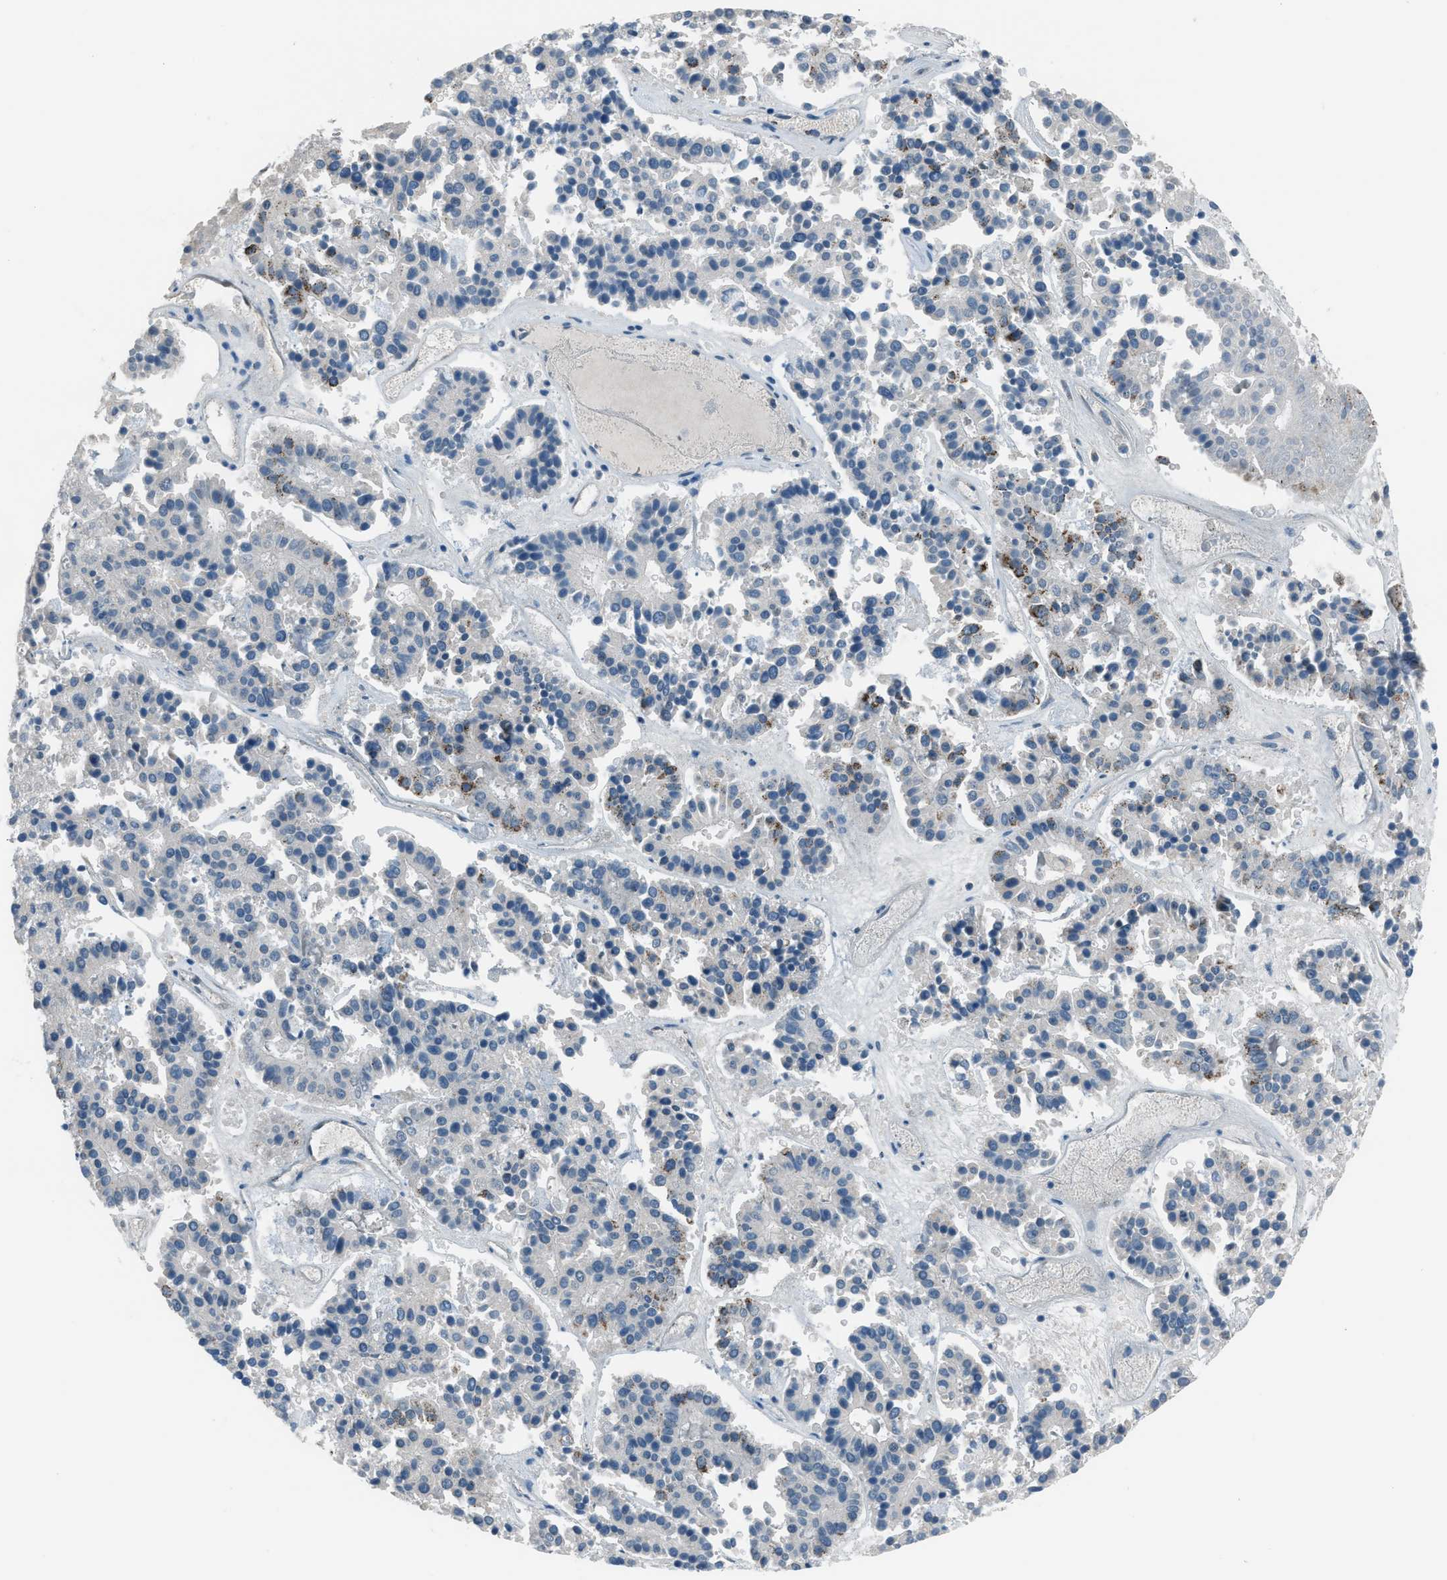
{"staining": {"intensity": "moderate", "quantity": "<25%", "location": "cytoplasmic/membranous"}, "tissue": "pancreatic cancer", "cell_type": "Tumor cells", "image_type": "cancer", "snomed": [{"axis": "morphology", "description": "Adenocarcinoma, NOS"}, {"axis": "topography", "description": "Pancreas"}], "caption": "Protein expression by immunohistochemistry demonstrates moderate cytoplasmic/membranous expression in approximately <25% of tumor cells in pancreatic adenocarcinoma.", "gene": "MDH2", "patient": {"sex": "male", "age": 50}}